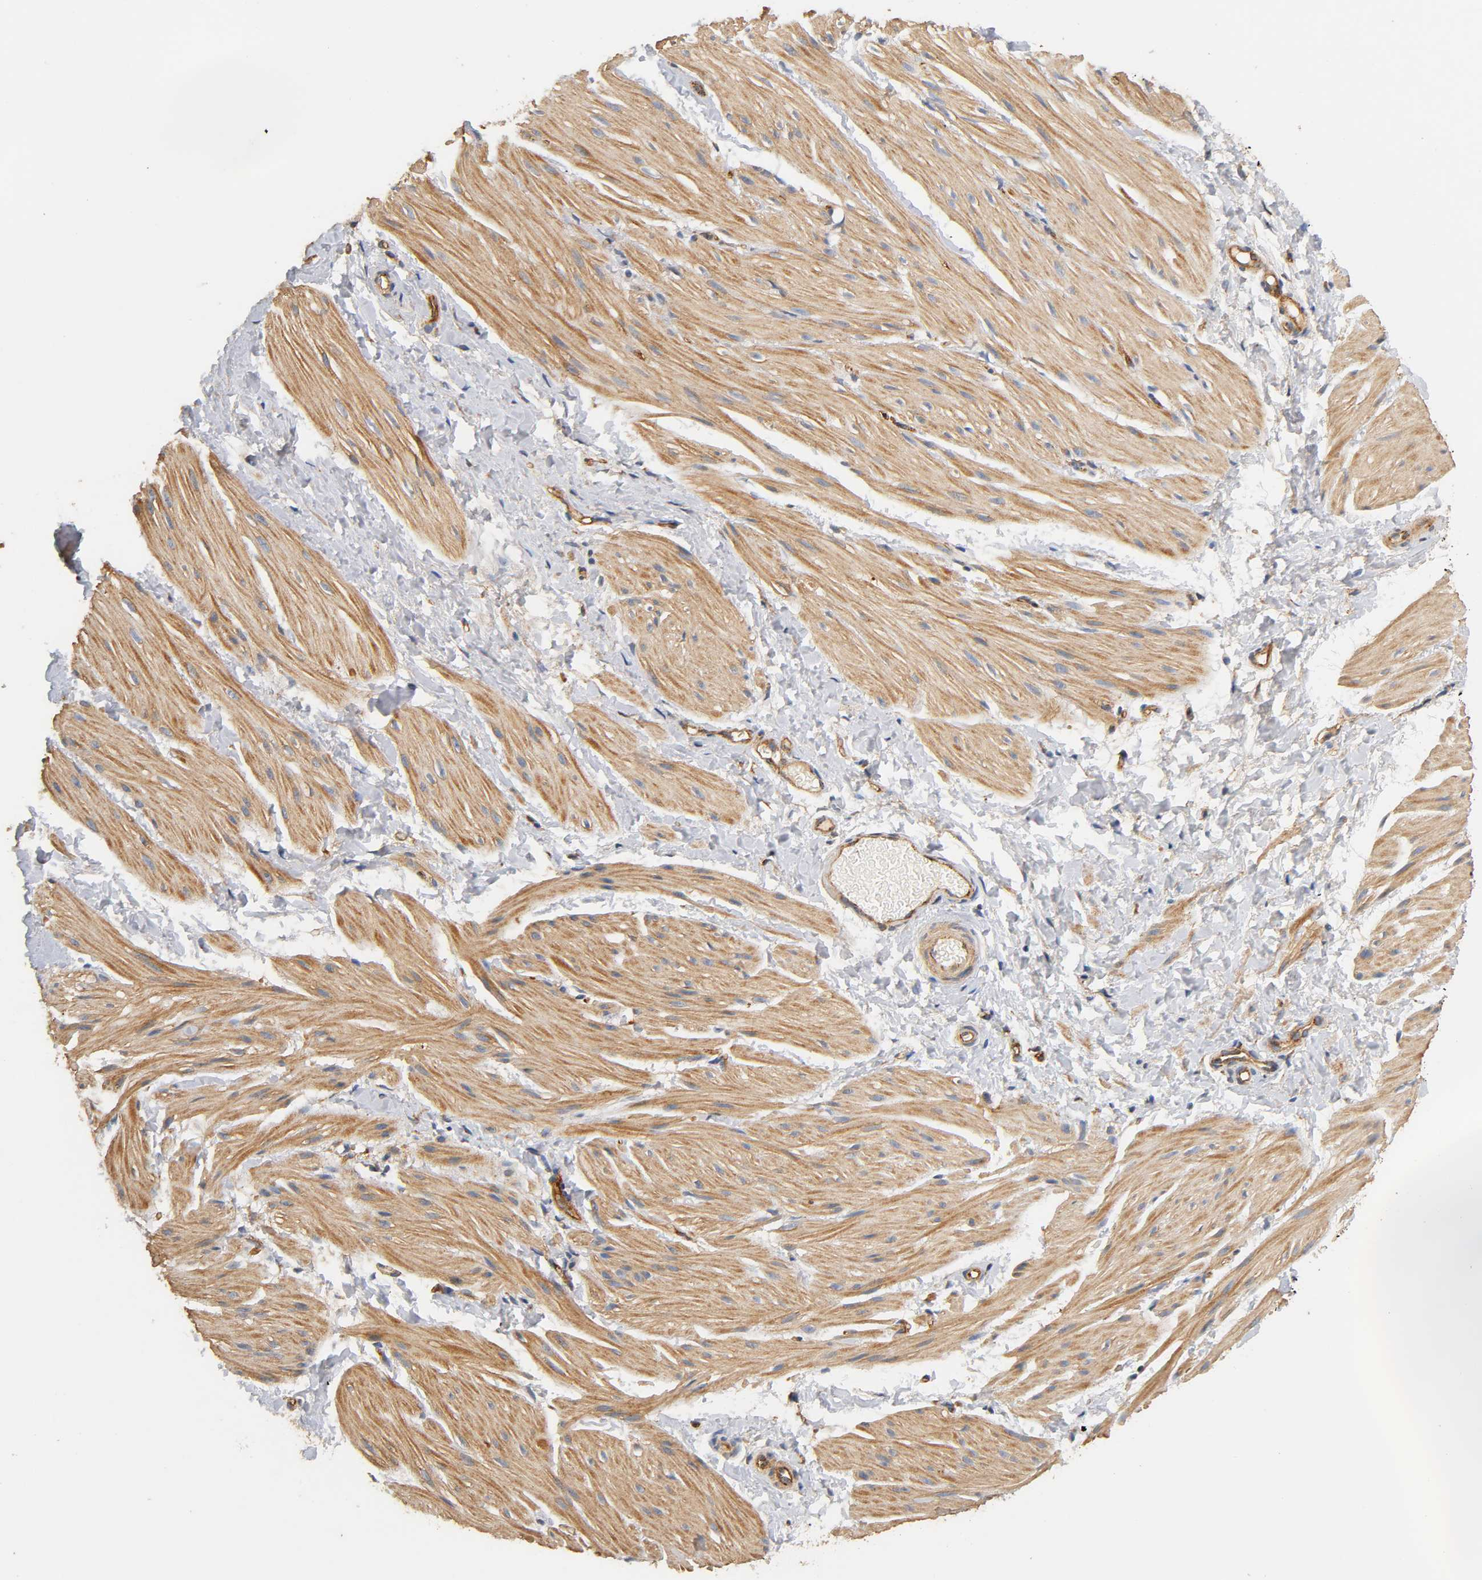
{"staining": {"intensity": "strong", "quantity": ">75%", "location": "cytoplasmic/membranous"}, "tissue": "smooth muscle", "cell_type": "Smooth muscle cells", "image_type": "normal", "snomed": [{"axis": "morphology", "description": "Normal tissue, NOS"}, {"axis": "topography", "description": "Smooth muscle"}], "caption": "High-magnification brightfield microscopy of unremarkable smooth muscle stained with DAB (3,3'-diaminobenzidine) (brown) and counterstained with hematoxylin (blue). smooth muscle cells exhibit strong cytoplasmic/membranous expression is present in about>75% of cells. The protein of interest is shown in brown color, while the nuclei are stained blue.", "gene": "IFITM2", "patient": {"sex": "male", "age": 16}}